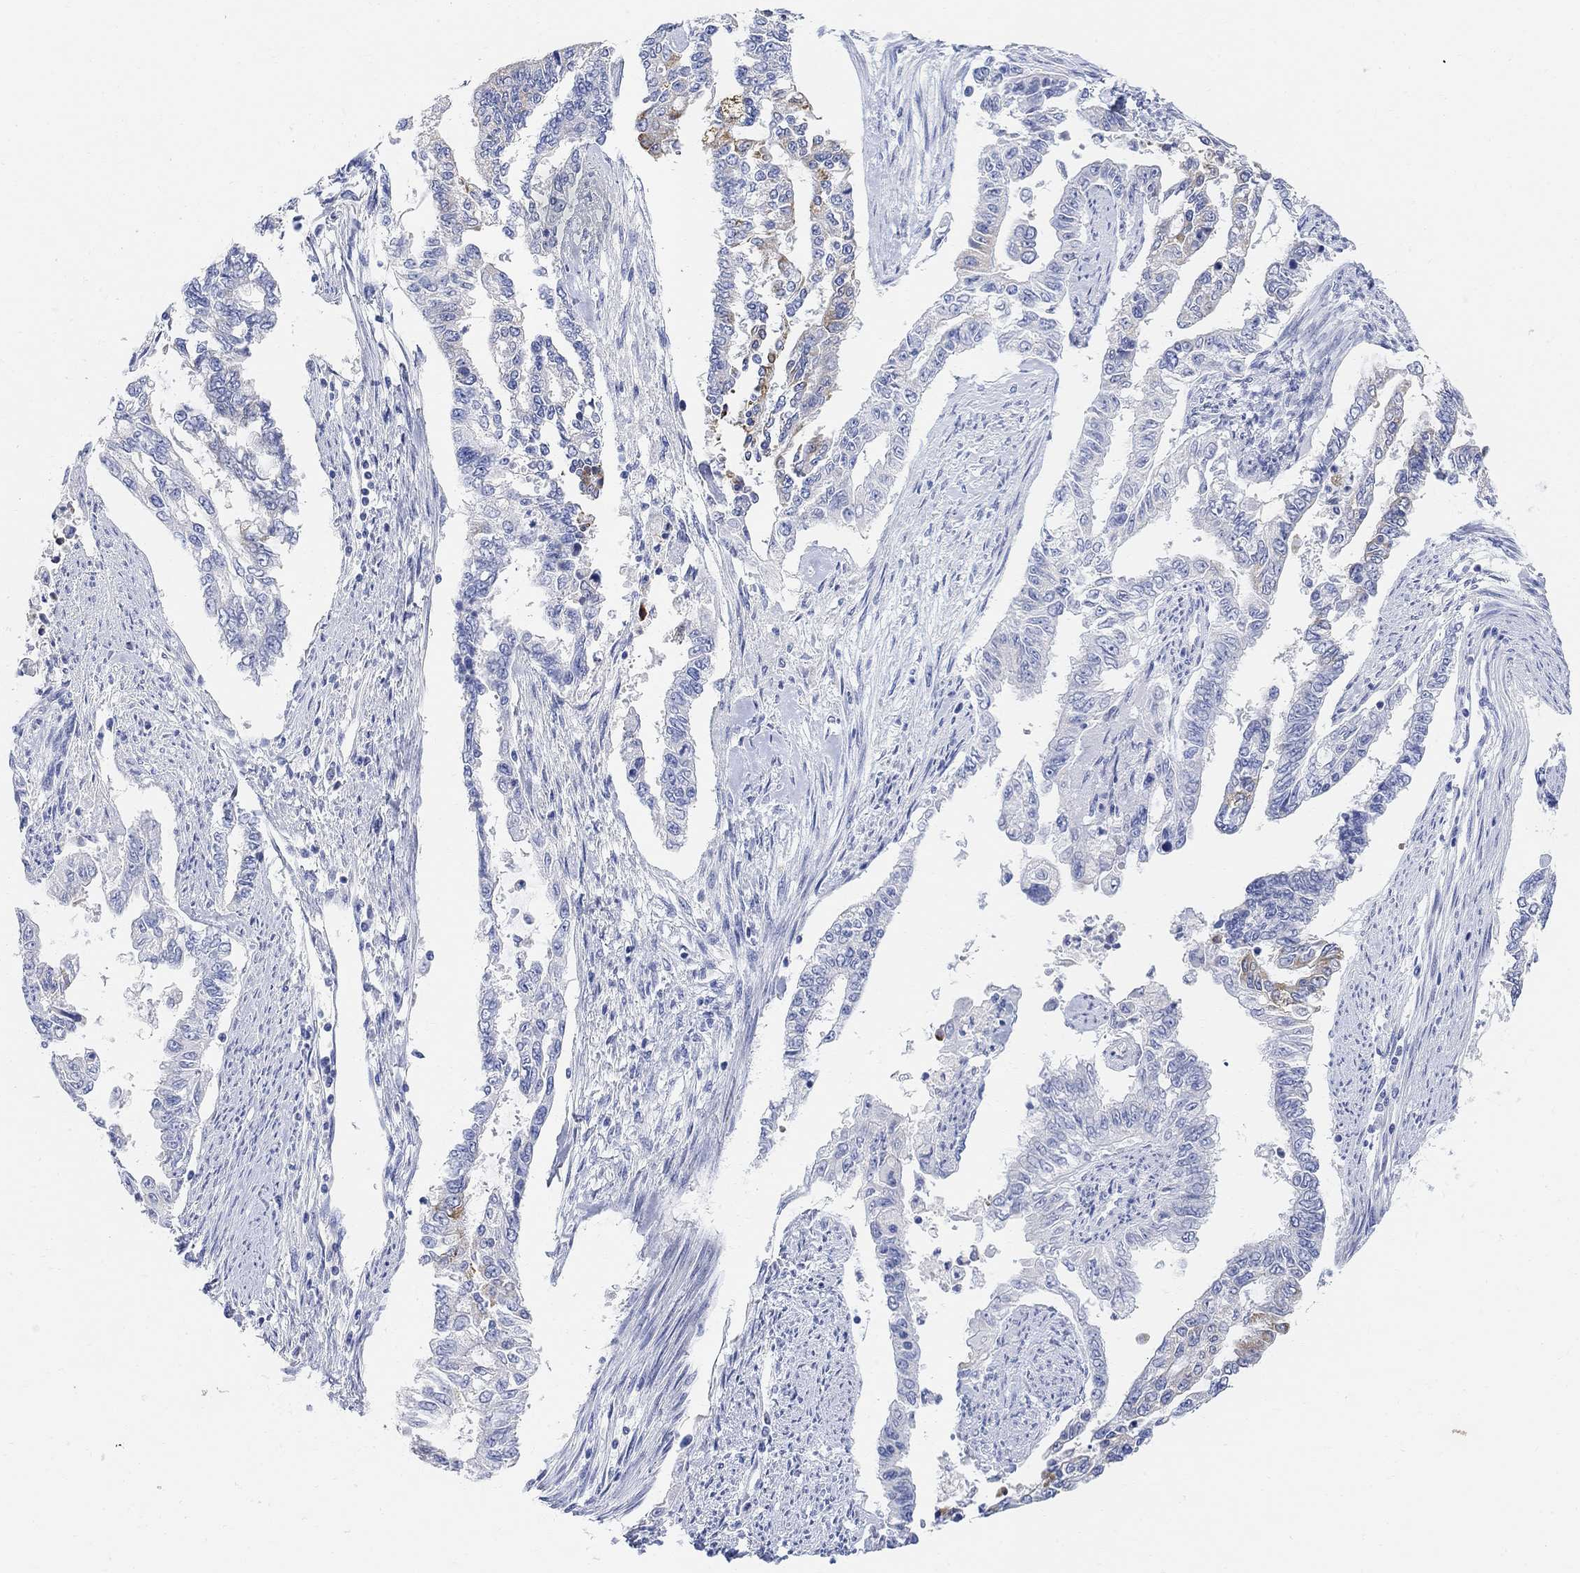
{"staining": {"intensity": "moderate", "quantity": "<25%", "location": "cytoplasmic/membranous"}, "tissue": "endometrial cancer", "cell_type": "Tumor cells", "image_type": "cancer", "snomed": [{"axis": "morphology", "description": "Adenocarcinoma, NOS"}, {"axis": "topography", "description": "Uterus"}], "caption": "Human adenocarcinoma (endometrial) stained with a protein marker displays moderate staining in tumor cells.", "gene": "RETNLB", "patient": {"sex": "female", "age": 59}}